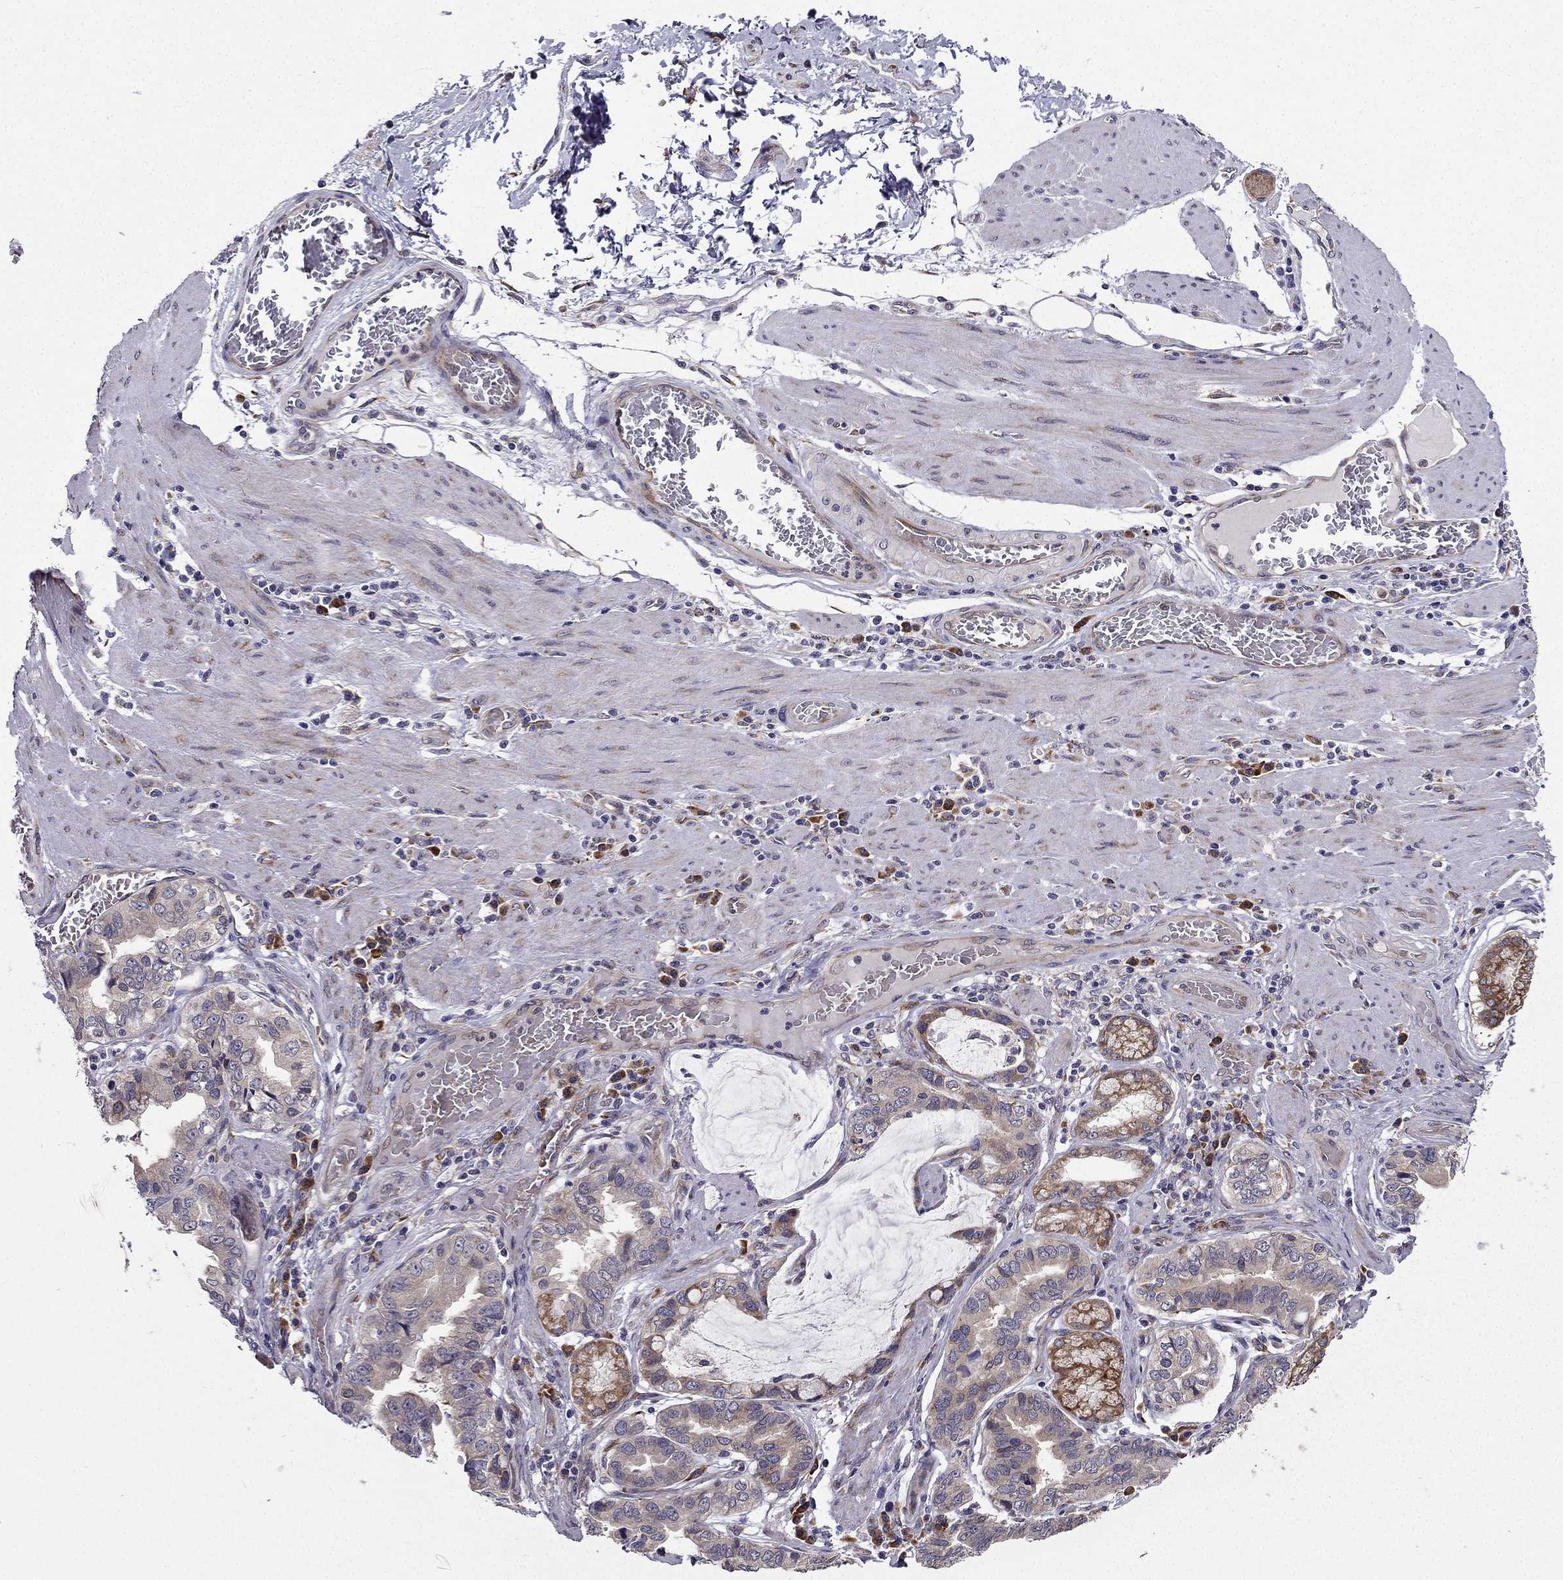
{"staining": {"intensity": "moderate", "quantity": "<25%", "location": "cytoplasmic/membranous"}, "tissue": "stomach cancer", "cell_type": "Tumor cells", "image_type": "cancer", "snomed": [{"axis": "morphology", "description": "Adenocarcinoma, NOS"}, {"axis": "topography", "description": "Stomach, lower"}], "caption": "Stomach cancer (adenocarcinoma) stained for a protein exhibits moderate cytoplasmic/membranous positivity in tumor cells.", "gene": "ARHGEF28", "patient": {"sex": "female", "age": 76}}